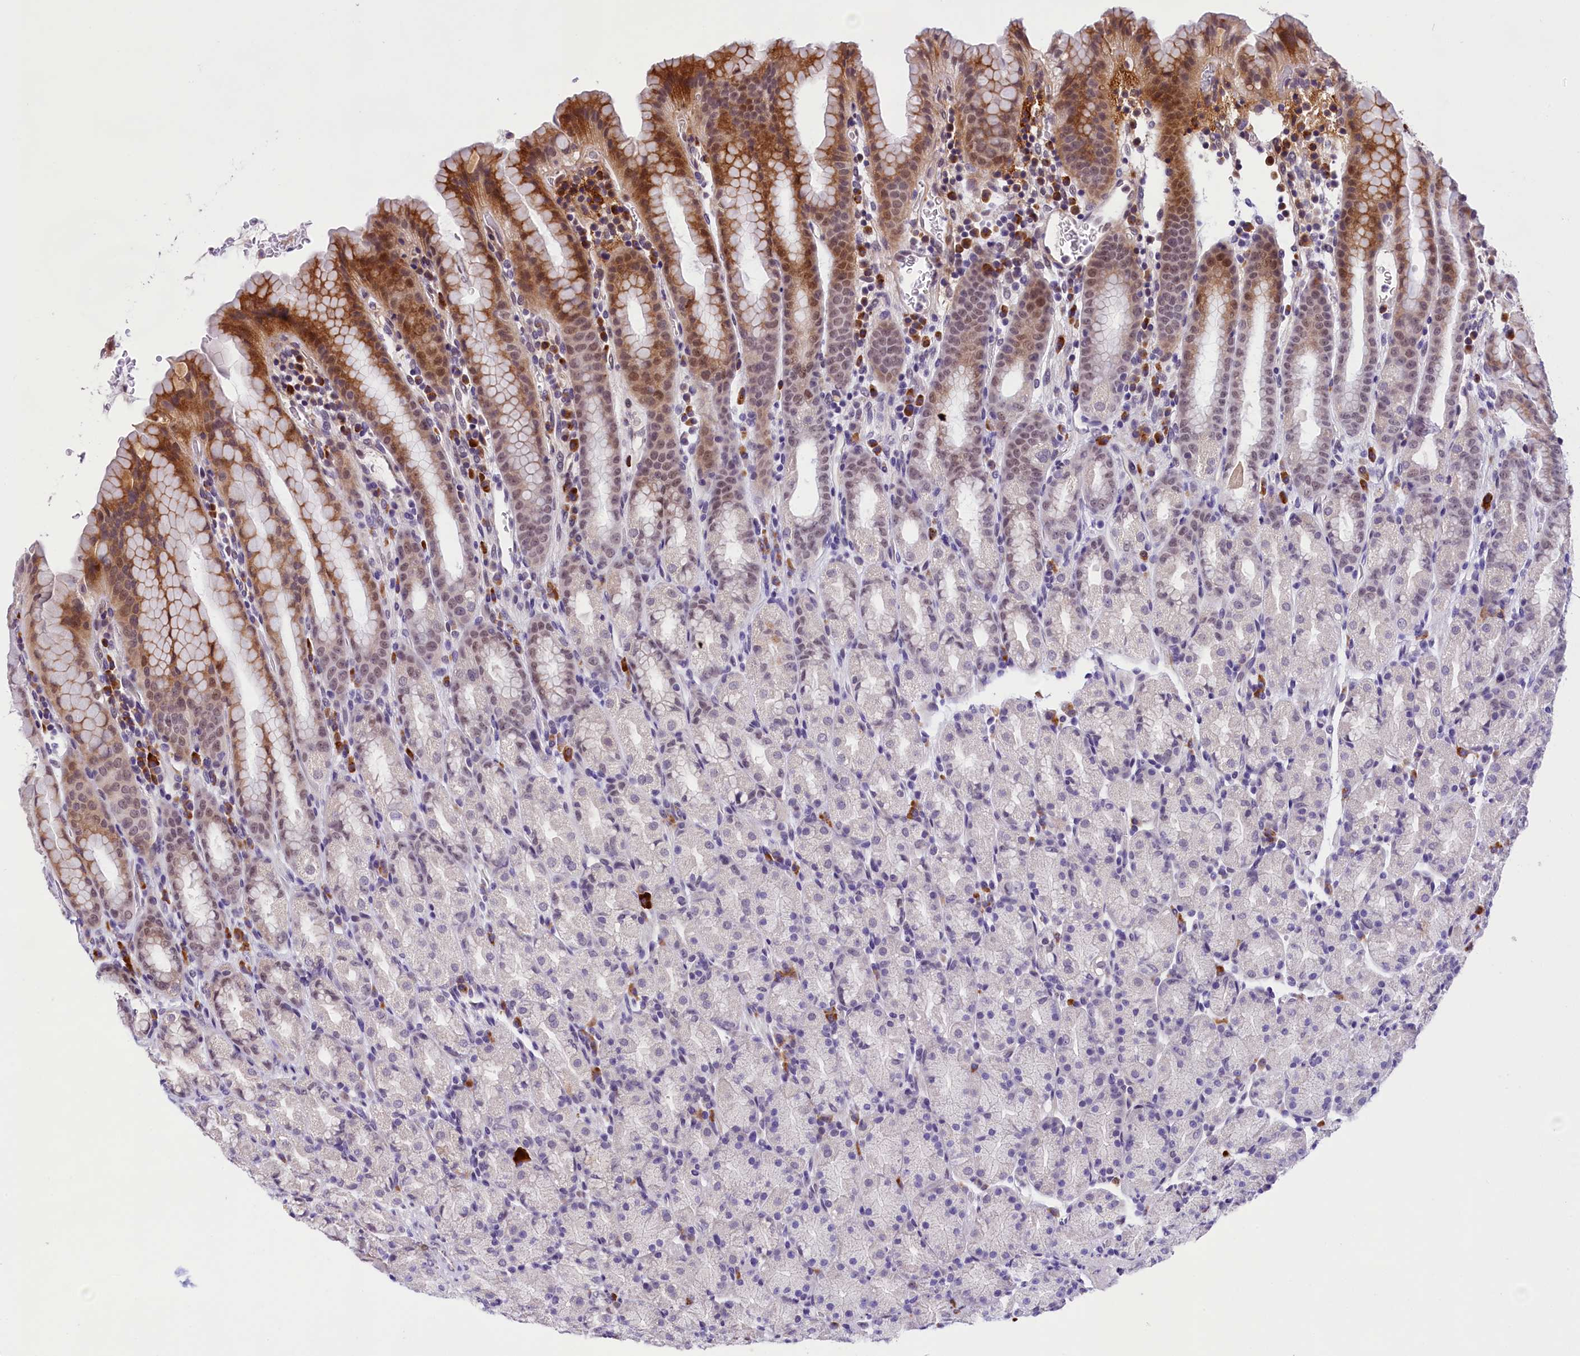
{"staining": {"intensity": "moderate", "quantity": "<25%", "location": "cytoplasmic/membranous,nuclear"}, "tissue": "stomach", "cell_type": "Glandular cells", "image_type": "normal", "snomed": [{"axis": "morphology", "description": "Normal tissue, NOS"}, {"axis": "topography", "description": "Stomach, upper"}, {"axis": "topography", "description": "Stomach, lower"}, {"axis": "topography", "description": "Small intestine"}], "caption": "Immunohistochemistry histopathology image of unremarkable stomach: stomach stained using immunohistochemistry shows low levels of moderate protein expression localized specifically in the cytoplasmic/membranous,nuclear of glandular cells, appearing as a cytoplasmic/membranous,nuclear brown color.", "gene": "FBXO45", "patient": {"sex": "male", "age": 68}}